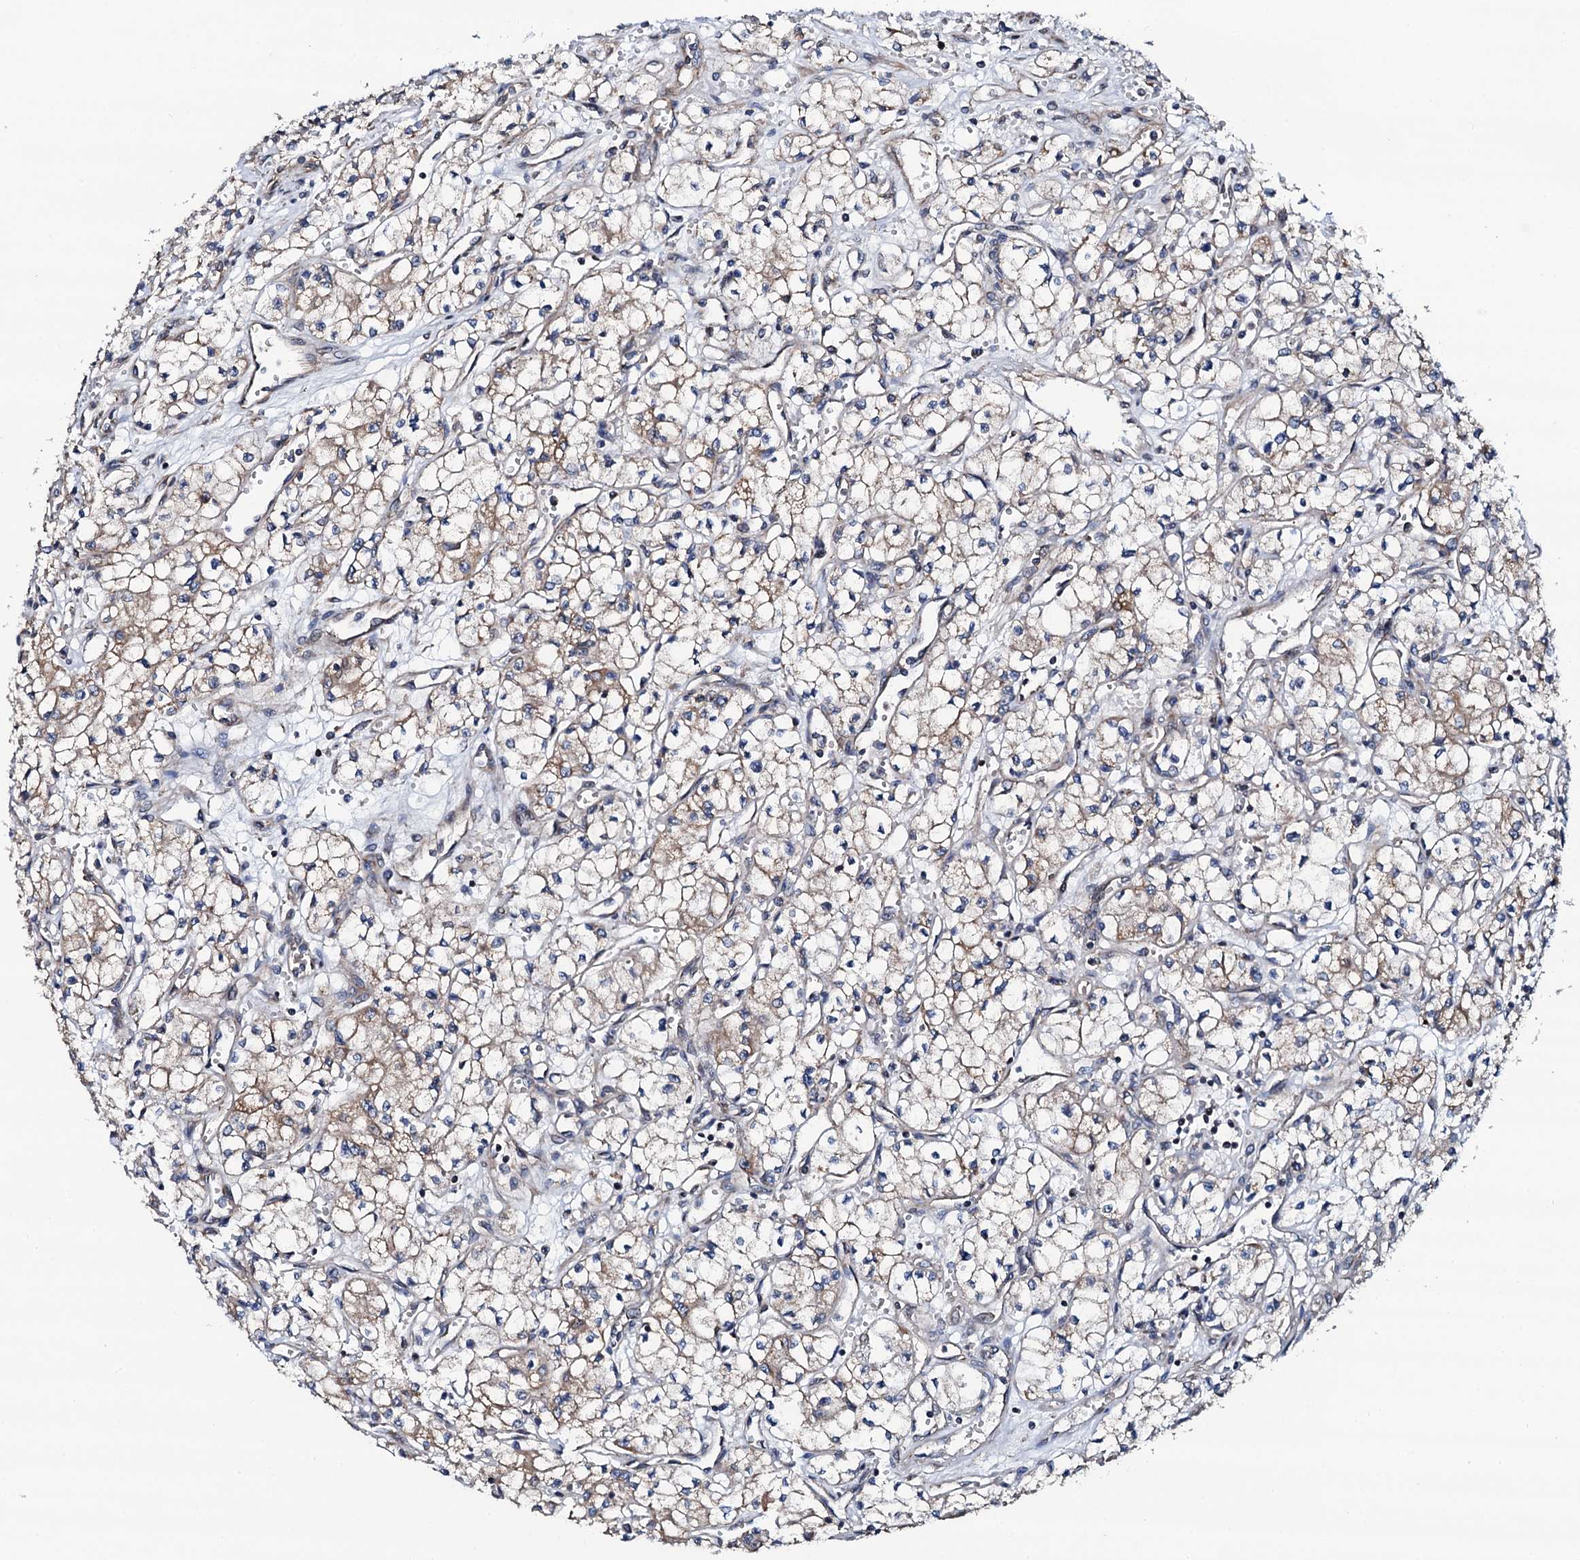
{"staining": {"intensity": "weak", "quantity": "25%-75%", "location": "cytoplasmic/membranous"}, "tissue": "renal cancer", "cell_type": "Tumor cells", "image_type": "cancer", "snomed": [{"axis": "morphology", "description": "Adenocarcinoma, NOS"}, {"axis": "topography", "description": "Kidney"}], "caption": "Renal adenocarcinoma stained with a protein marker shows weak staining in tumor cells.", "gene": "NEK1", "patient": {"sex": "male", "age": 59}}